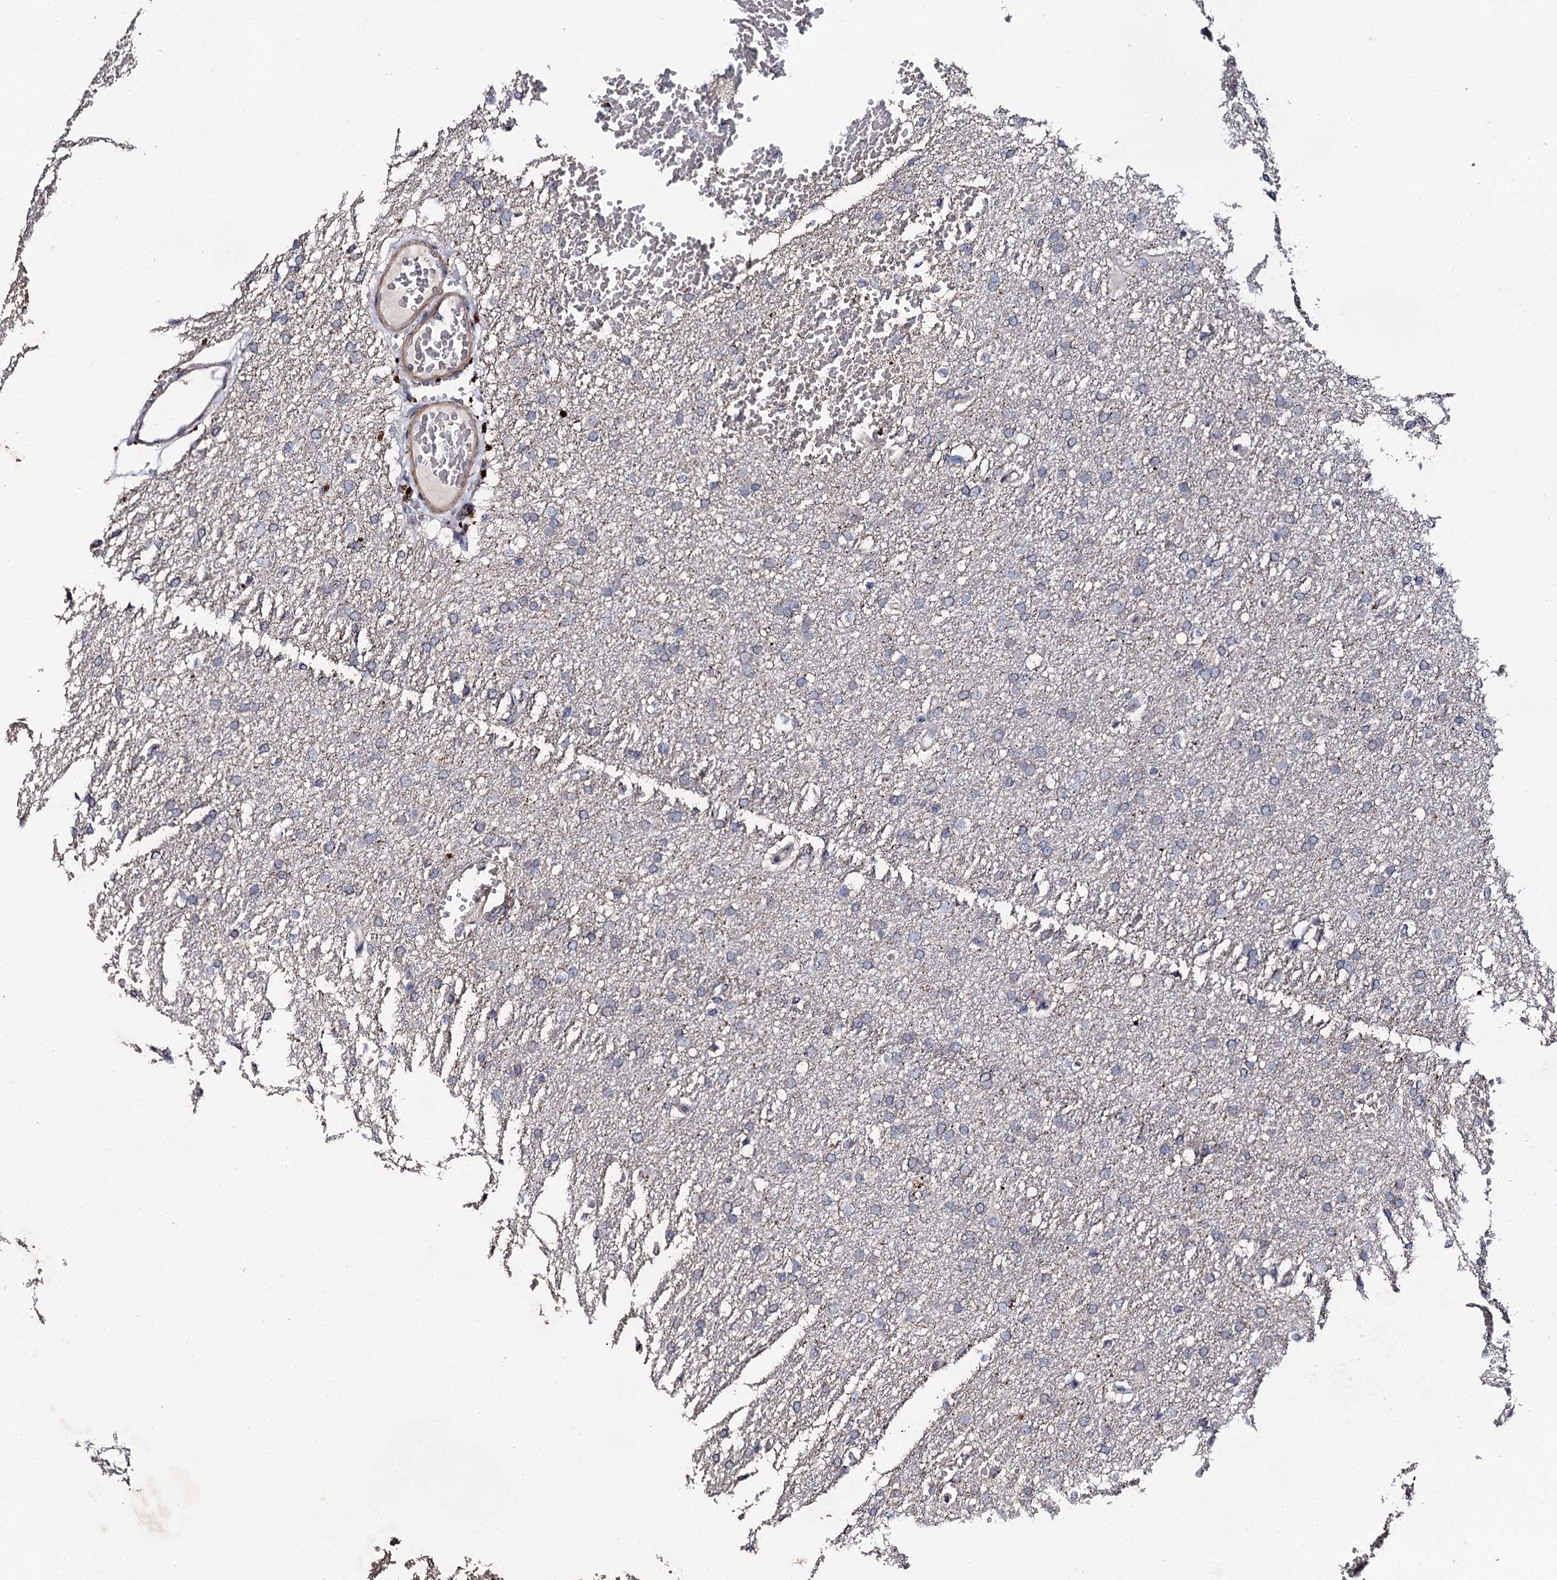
{"staining": {"intensity": "negative", "quantity": "none", "location": "none"}, "tissue": "glioma", "cell_type": "Tumor cells", "image_type": "cancer", "snomed": [{"axis": "morphology", "description": "Glioma, malignant, High grade"}, {"axis": "topography", "description": "Cerebral cortex"}], "caption": "An immunohistochemistry (IHC) histopathology image of malignant glioma (high-grade) is shown. There is no staining in tumor cells of malignant glioma (high-grade).", "gene": "GTPBP4", "patient": {"sex": "female", "age": 36}}